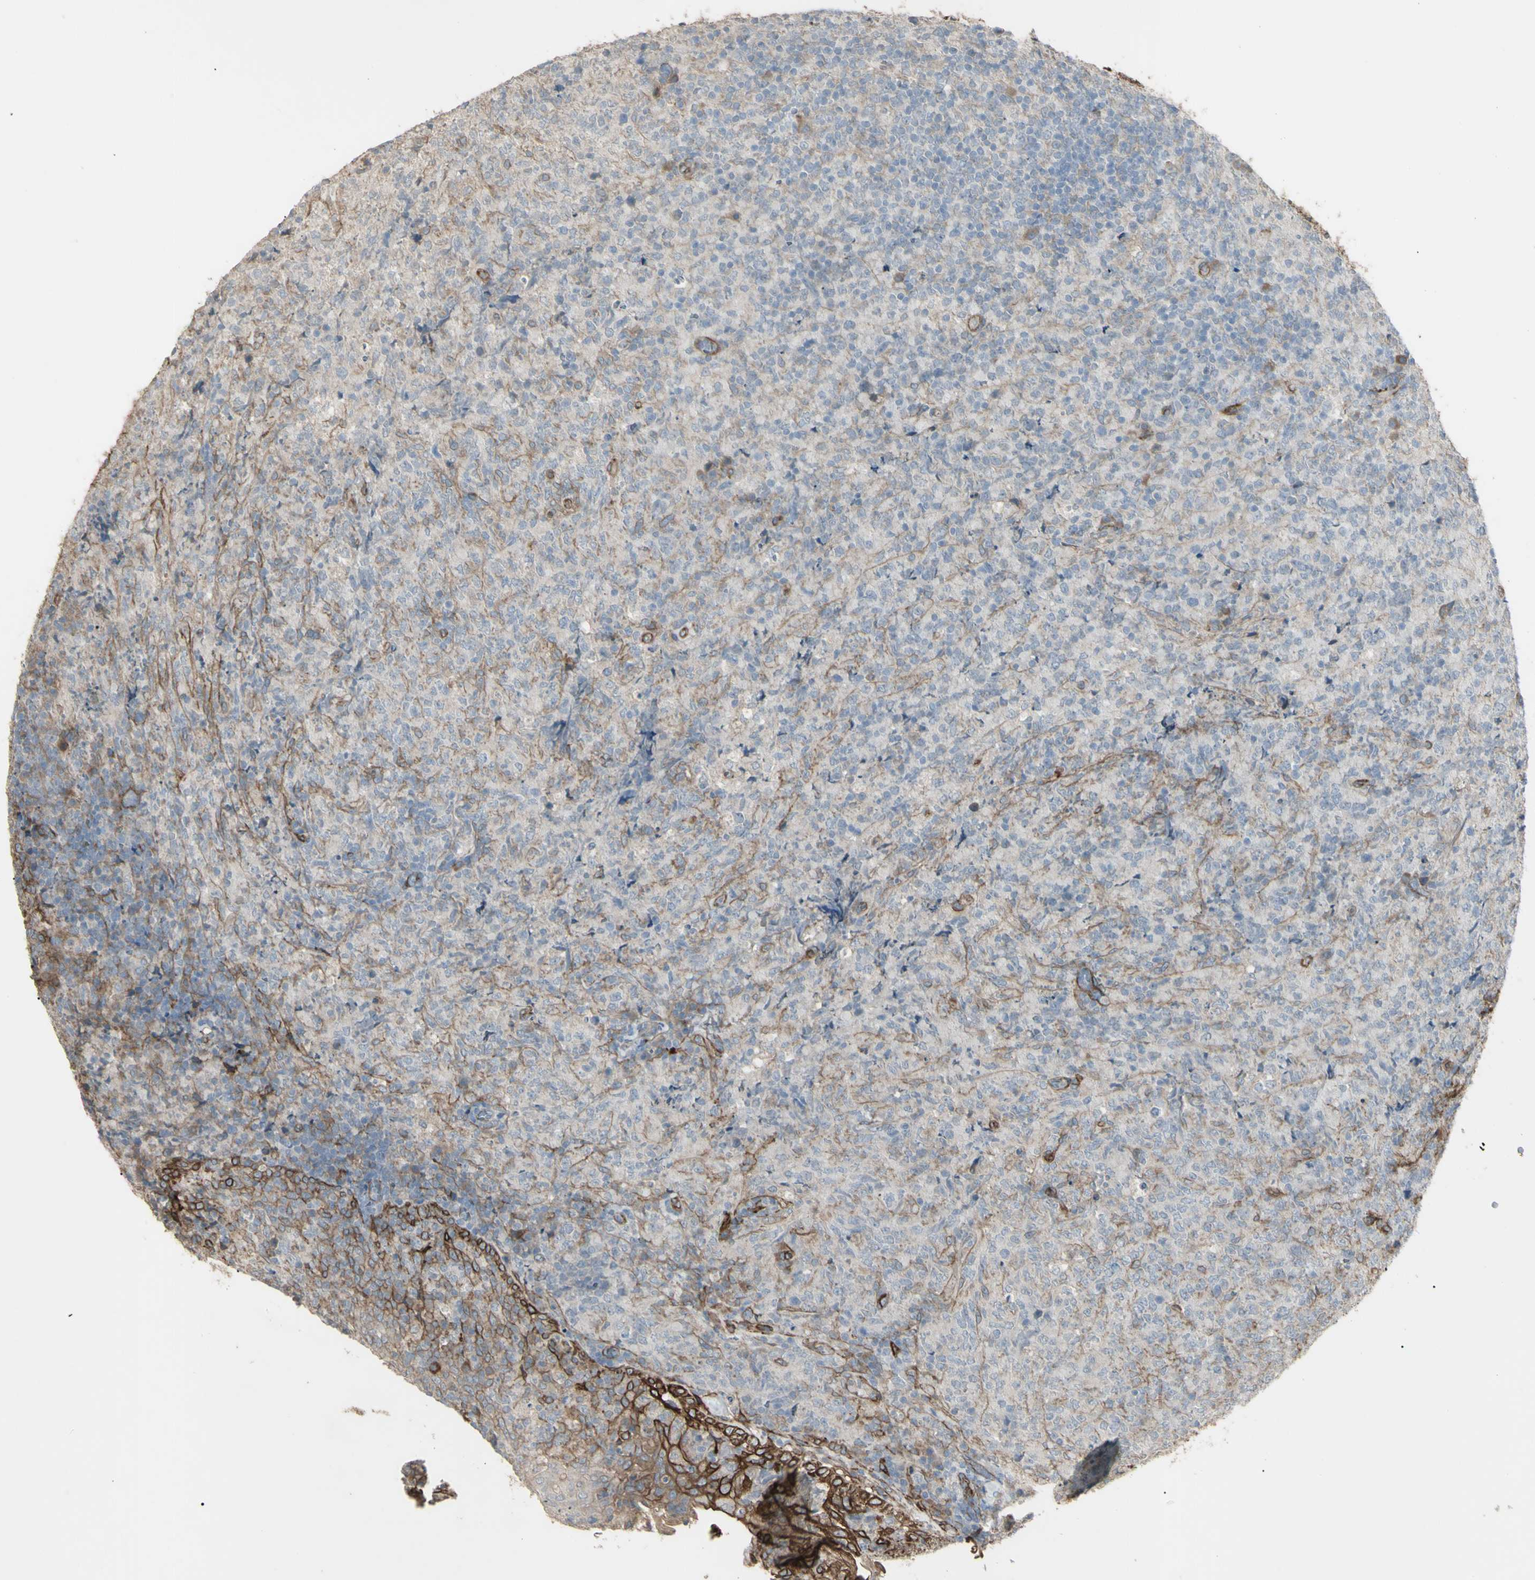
{"staining": {"intensity": "weak", "quantity": "<25%", "location": "cytoplasmic/membranous"}, "tissue": "lymphoma", "cell_type": "Tumor cells", "image_type": "cancer", "snomed": [{"axis": "morphology", "description": "Malignant lymphoma, non-Hodgkin's type, High grade"}, {"axis": "topography", "description": "Tonsil"}], "caption": "Lymphoma was stained to show a protein in brown. There is no significant expression in tumor cells.", "gene": "CD276", "patient": {"sex": "female", "age": 36}}